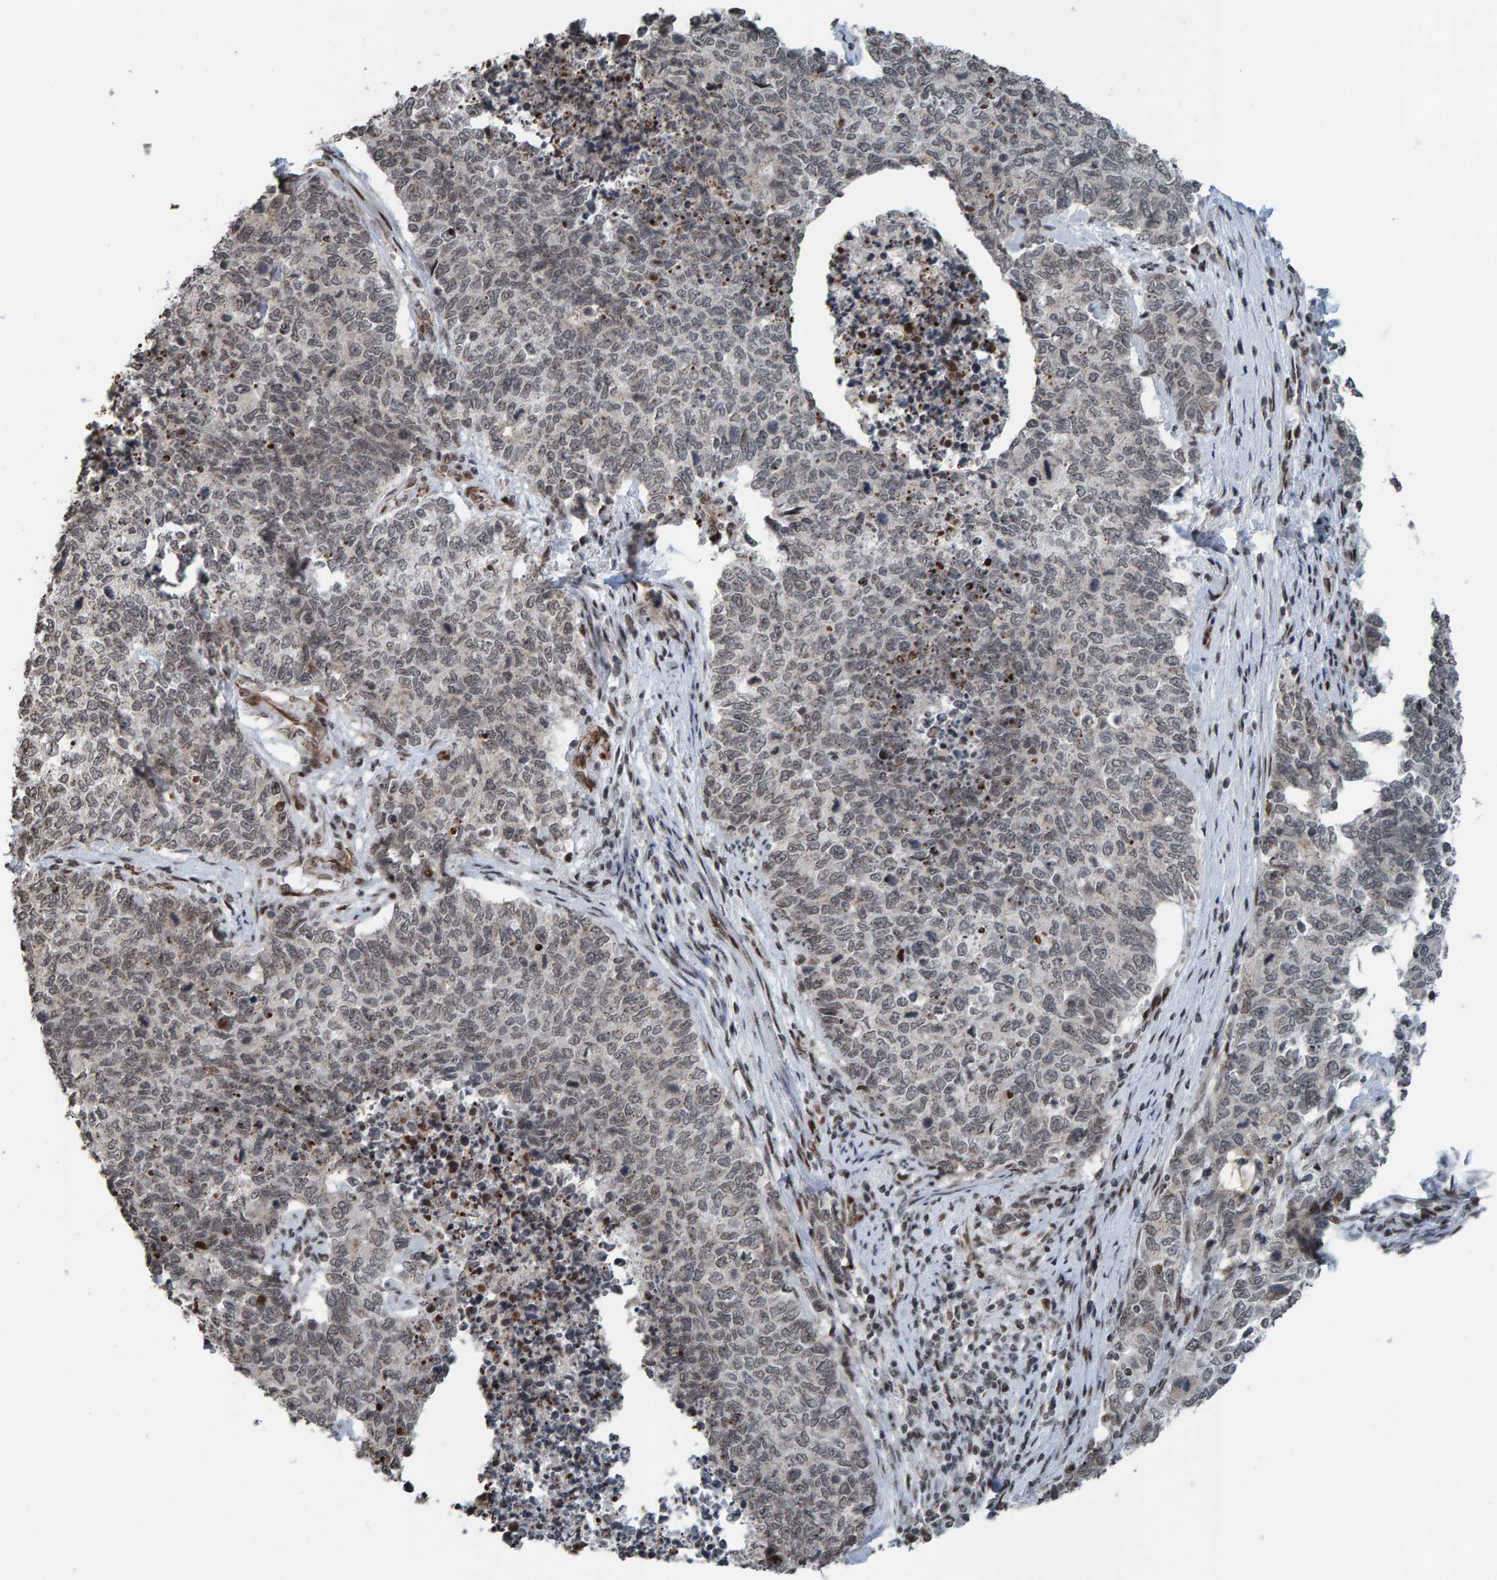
{"staining": {"intensity": "weak", "quantity": "<25%", "location": "nuclear"}, "tissue": "cervical cancer", "cell_type": "Tumor cells", "image_type": "cancer", "snomed": [{"axis": "morphology", "description": "Squamous cell carcinoma, NOS"}, {"axis": "topography", "description": "Cervix"}], "caption": "IHC photomicrograph of human cervical cancer (squamous cell carcinoma) stained for a protein (brown), which reveals no positivity in tumor cells. (Immunohistochemistry, brightfield microscopy, high magnification).", "gene": "ZNF366", "patient": {"sex": "female", "age": 63}}